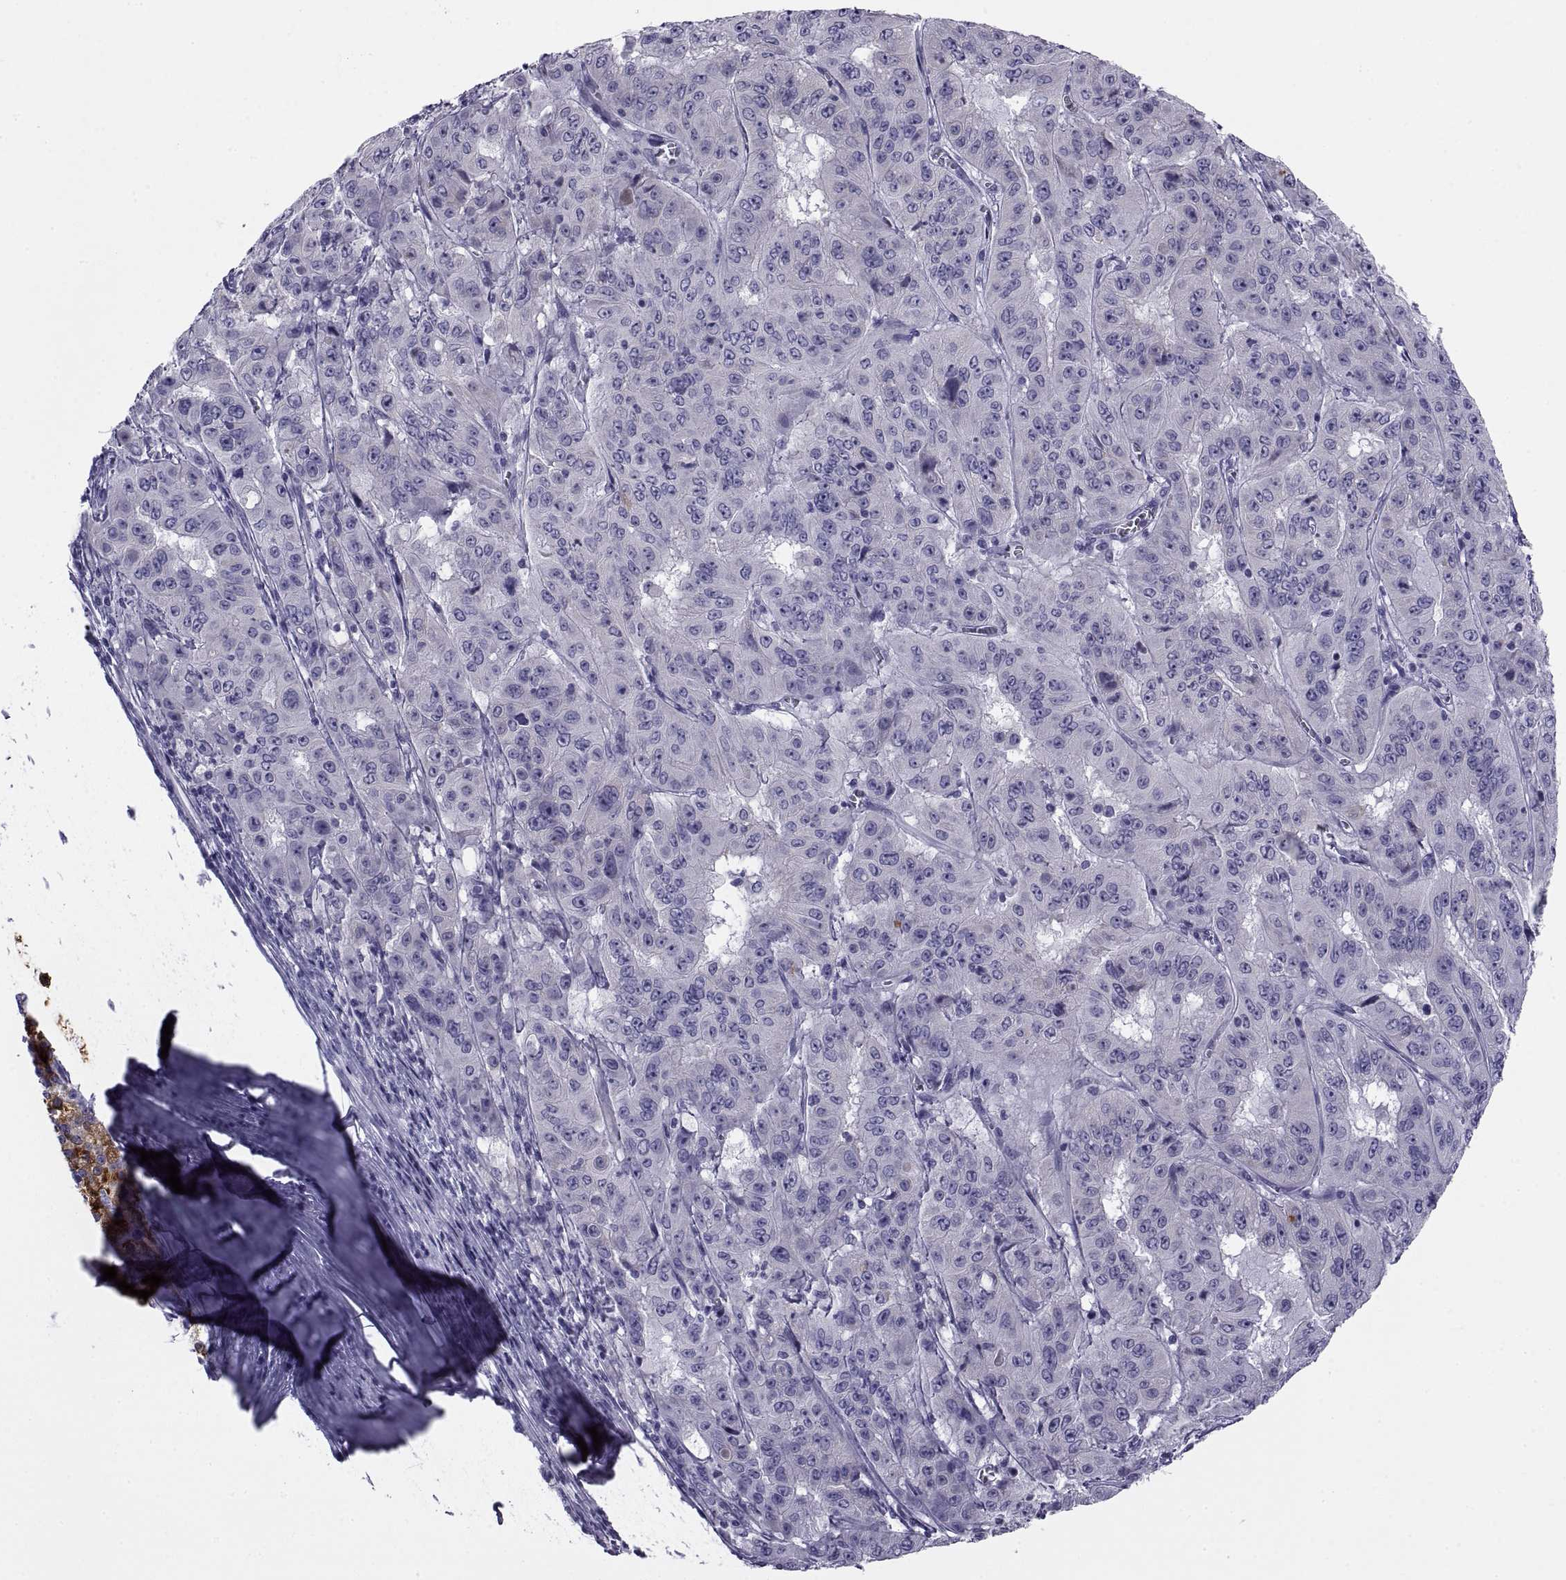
{"staining": {"intensity": "negative", "quantity": "none", "location": "none"}, "tissue": "pancreatic cancer", "cell_type": "Tumor cells", "image_type": "cancer", "snomed": [{"axis": "morphology", "description": "Adenocarcinoma, NOS"}, {"axis": "topography", "description": "Pancreas"}], "caption": "Tumor cells are negative for protein expression in human pancreatic adenocarcinoma.", "gene": "NPTX2", "patient": {"sex": "male", "age": 63}}